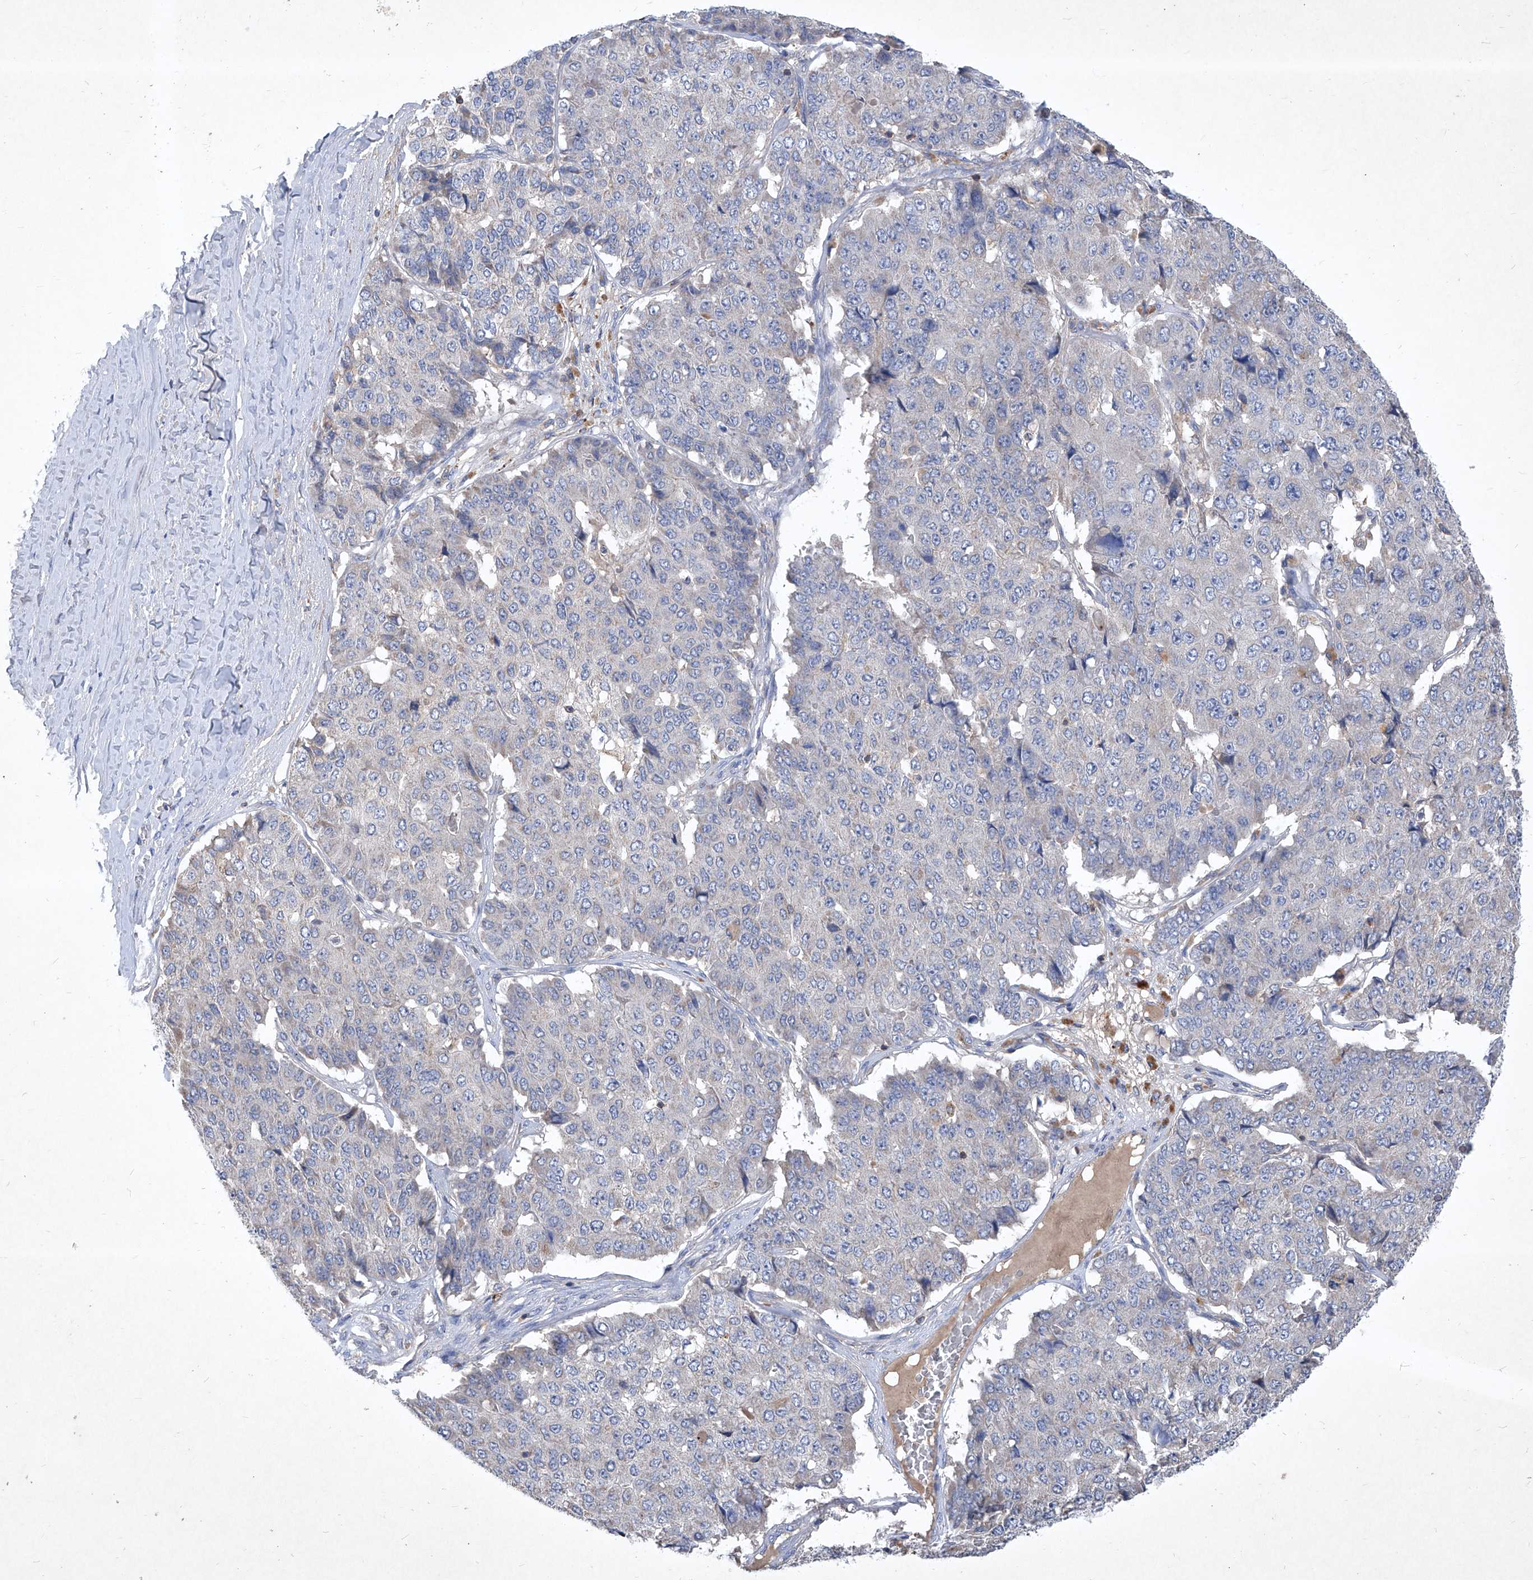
{"staining": {"intensity": "negative", "quantity": "none", "location": "none"}, "tissue": "pancreatic cancer", "cell_type": "Tumor cells", "image_type": "cancer", "snomed": [{"axis": "morphology", "description": "Adenocarcinoma, NOS"}, {"axis": "topography", "description": "Pancreas"}], "caption": "DAB immunohistochemical staining of adenocarcinoma (pancreatic) shows no significant expression in tumor cells. (DAB (3,3'-diaminobenzidine) IHC with hematoxylin counter stain).", "gene": "EPHA8", "patient": {"sex": "male", "age": 50}}